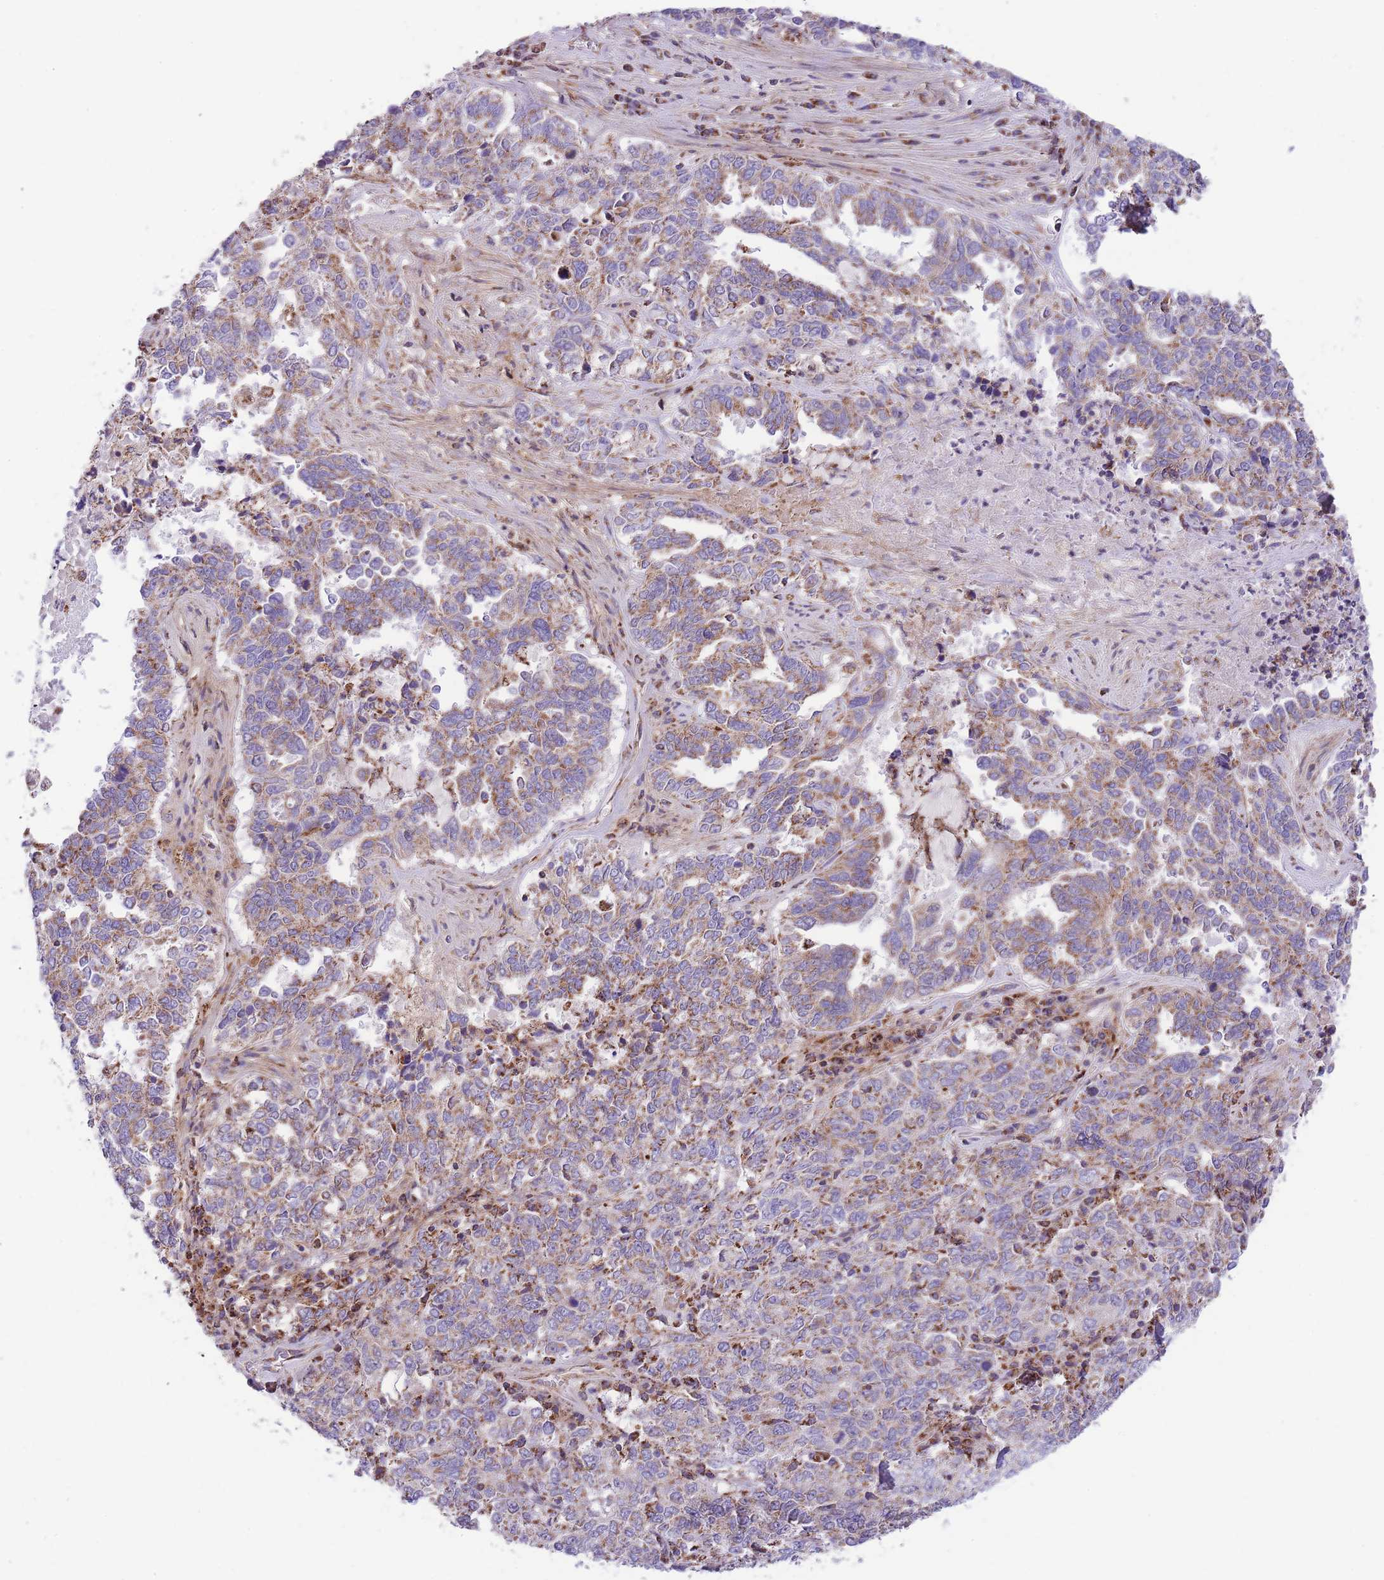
{"staining": {"intensity": "moderate", "quantity": ">75%", "location": "cytoplasmic/membranous"}, "tissue": "ovarian cancer", "cell_type": "Tumor cells", "image_type": "cancer", "snomed": [{"axis": "morphology", "description": "Carcinoma, endometroid"}, {"axis": "topography", "description": "Ovary"}], "caption": "Moderate cytoplasmic/membranous protein staining is appreciated in approximately >75% of tumor cells in endometroid carcinoma (ovarian).", "gene": "ST3GAL3", "patient": {"sex": "female", "age": 62}}